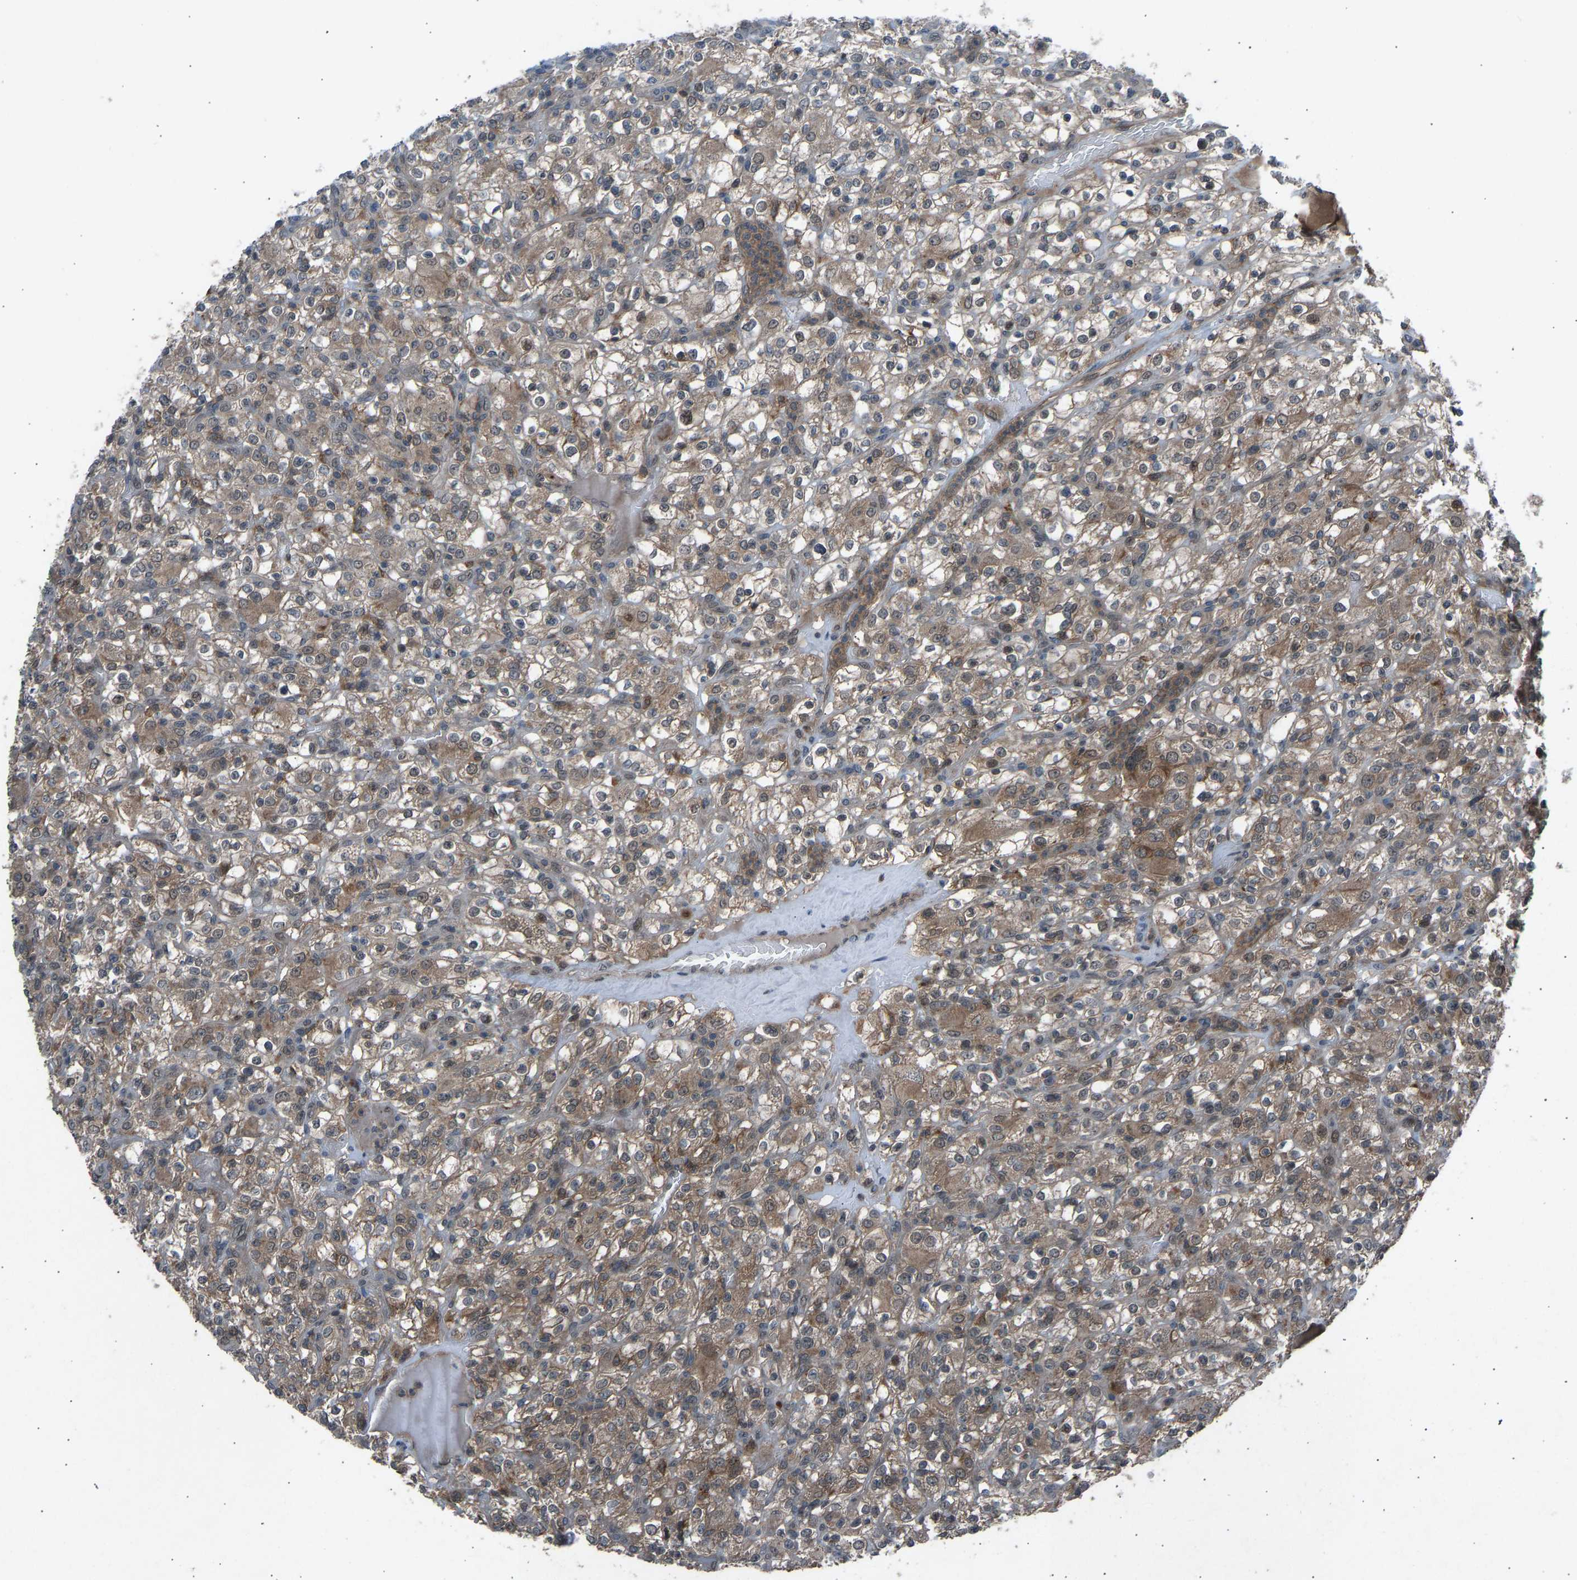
{"staining": {"intensity": "weak", "quantity": ">75%", "location": "cytoplasmic/membranous"}, "tissue": "renal cancer", "cell_type": "Tumor cells", "image_type": "cancer", "snomed": [{"axis": "morphology", "description": "Normal tissue, NOS"}, {"axis": "morphology", "description": "Adenocarcinoma, NOS"}, {"axis": "topography", "description": "Kidney"}], "caption": "Immunohistochemical staining of renal cancer (adenocarcinoma) demonstrates low levels of weak cytoplasmic/membranous expression in about >75% of tumor cells.", "gene": "SLC43A1", "patient": {"sex": "female", "age": 72}}